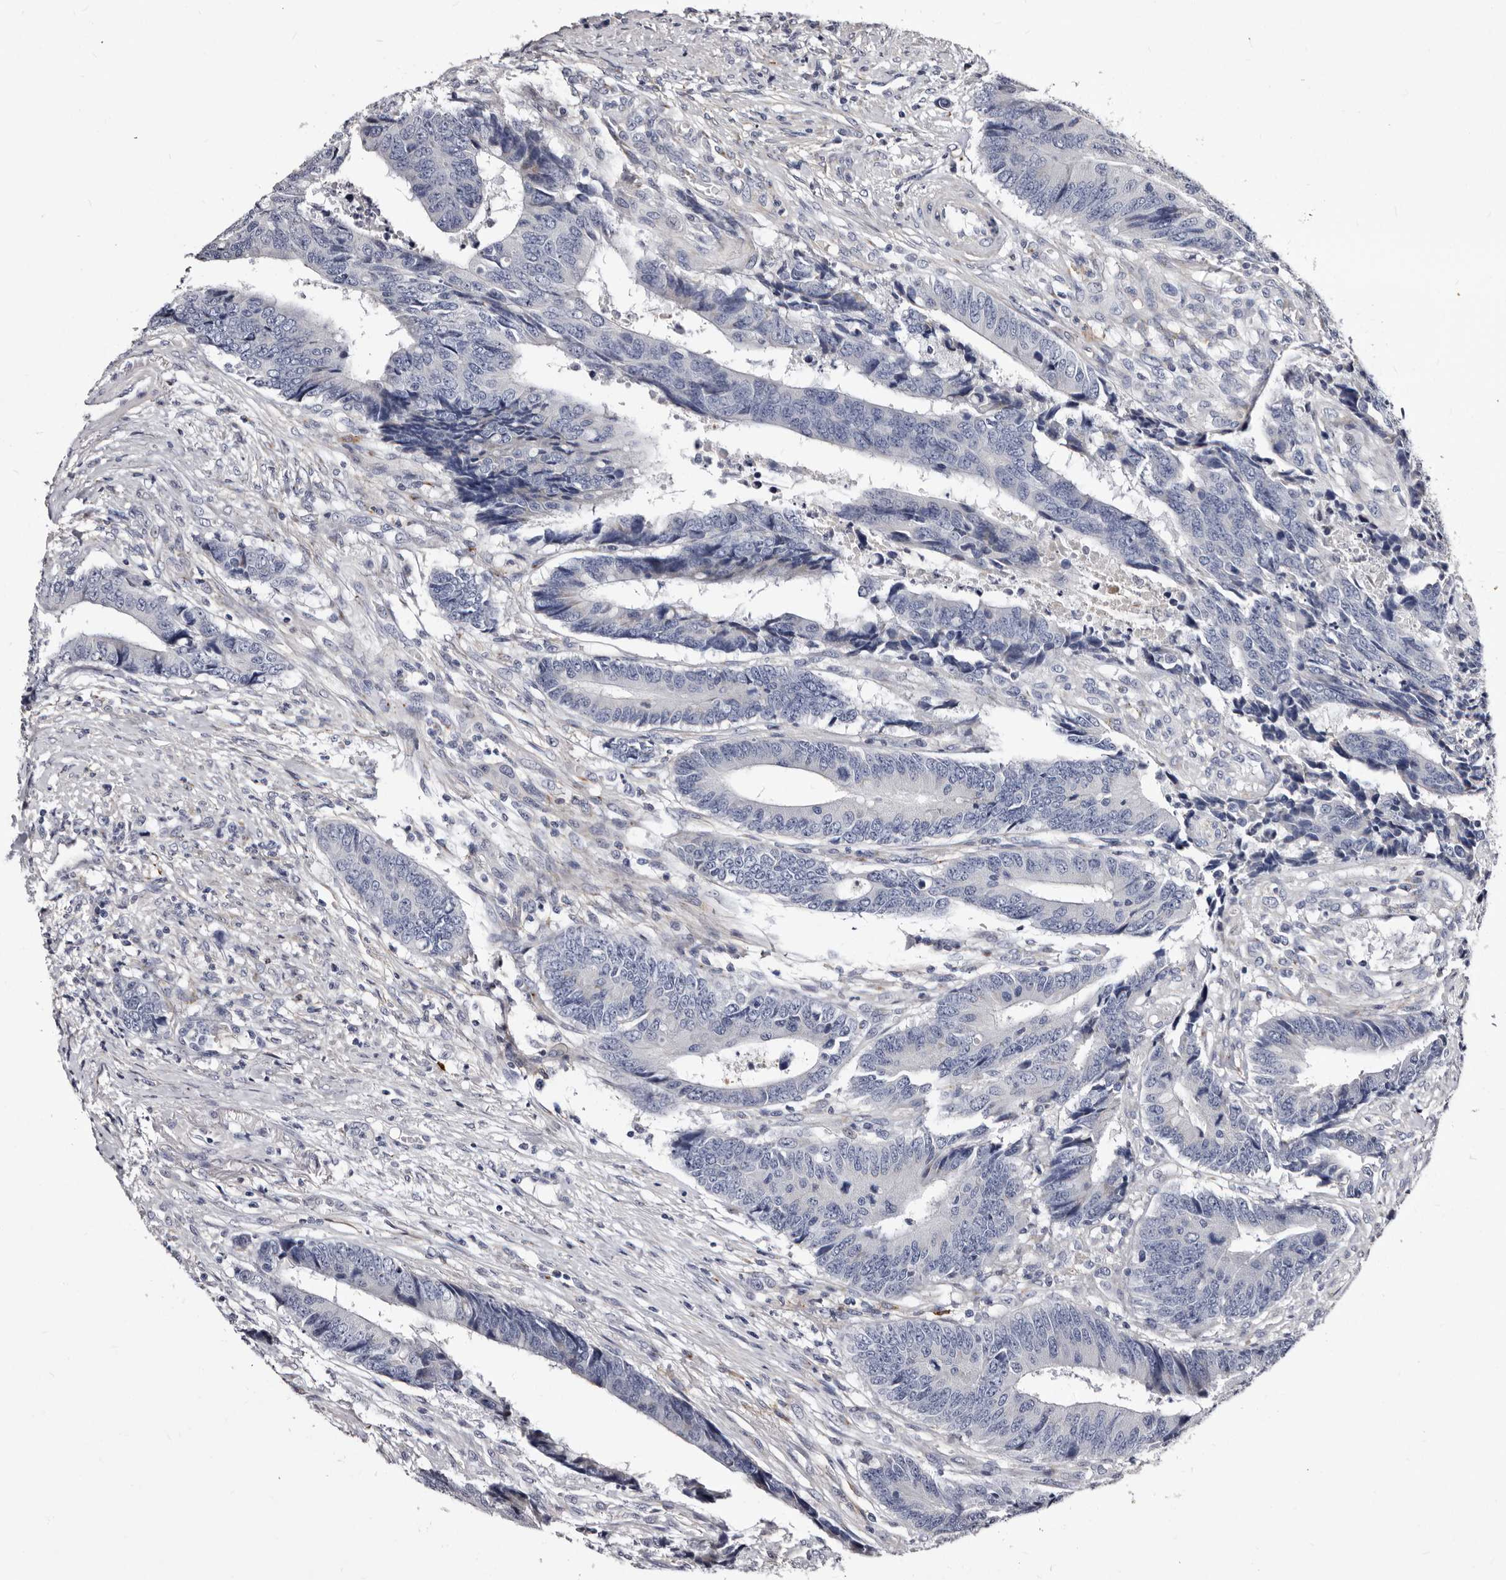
{"staining": {"intensity": "negative", "quantity": "none", "location": "none"}, "tissue": "colorectal cancer", "cell_type": "Tumor cells", "image_type": "cancer", "snomed": [{"axis": "morphology", "description": "Adenocarcinoma, NOS"}, {"axis": "topography", "description": "Rectum"}], "caption": "Colorectal cancer stained for a protein using immunohistochemistry displays no expression tumor cells.", "gene": "AUNIP", "patient": {"sex": "male", "age": 84}}